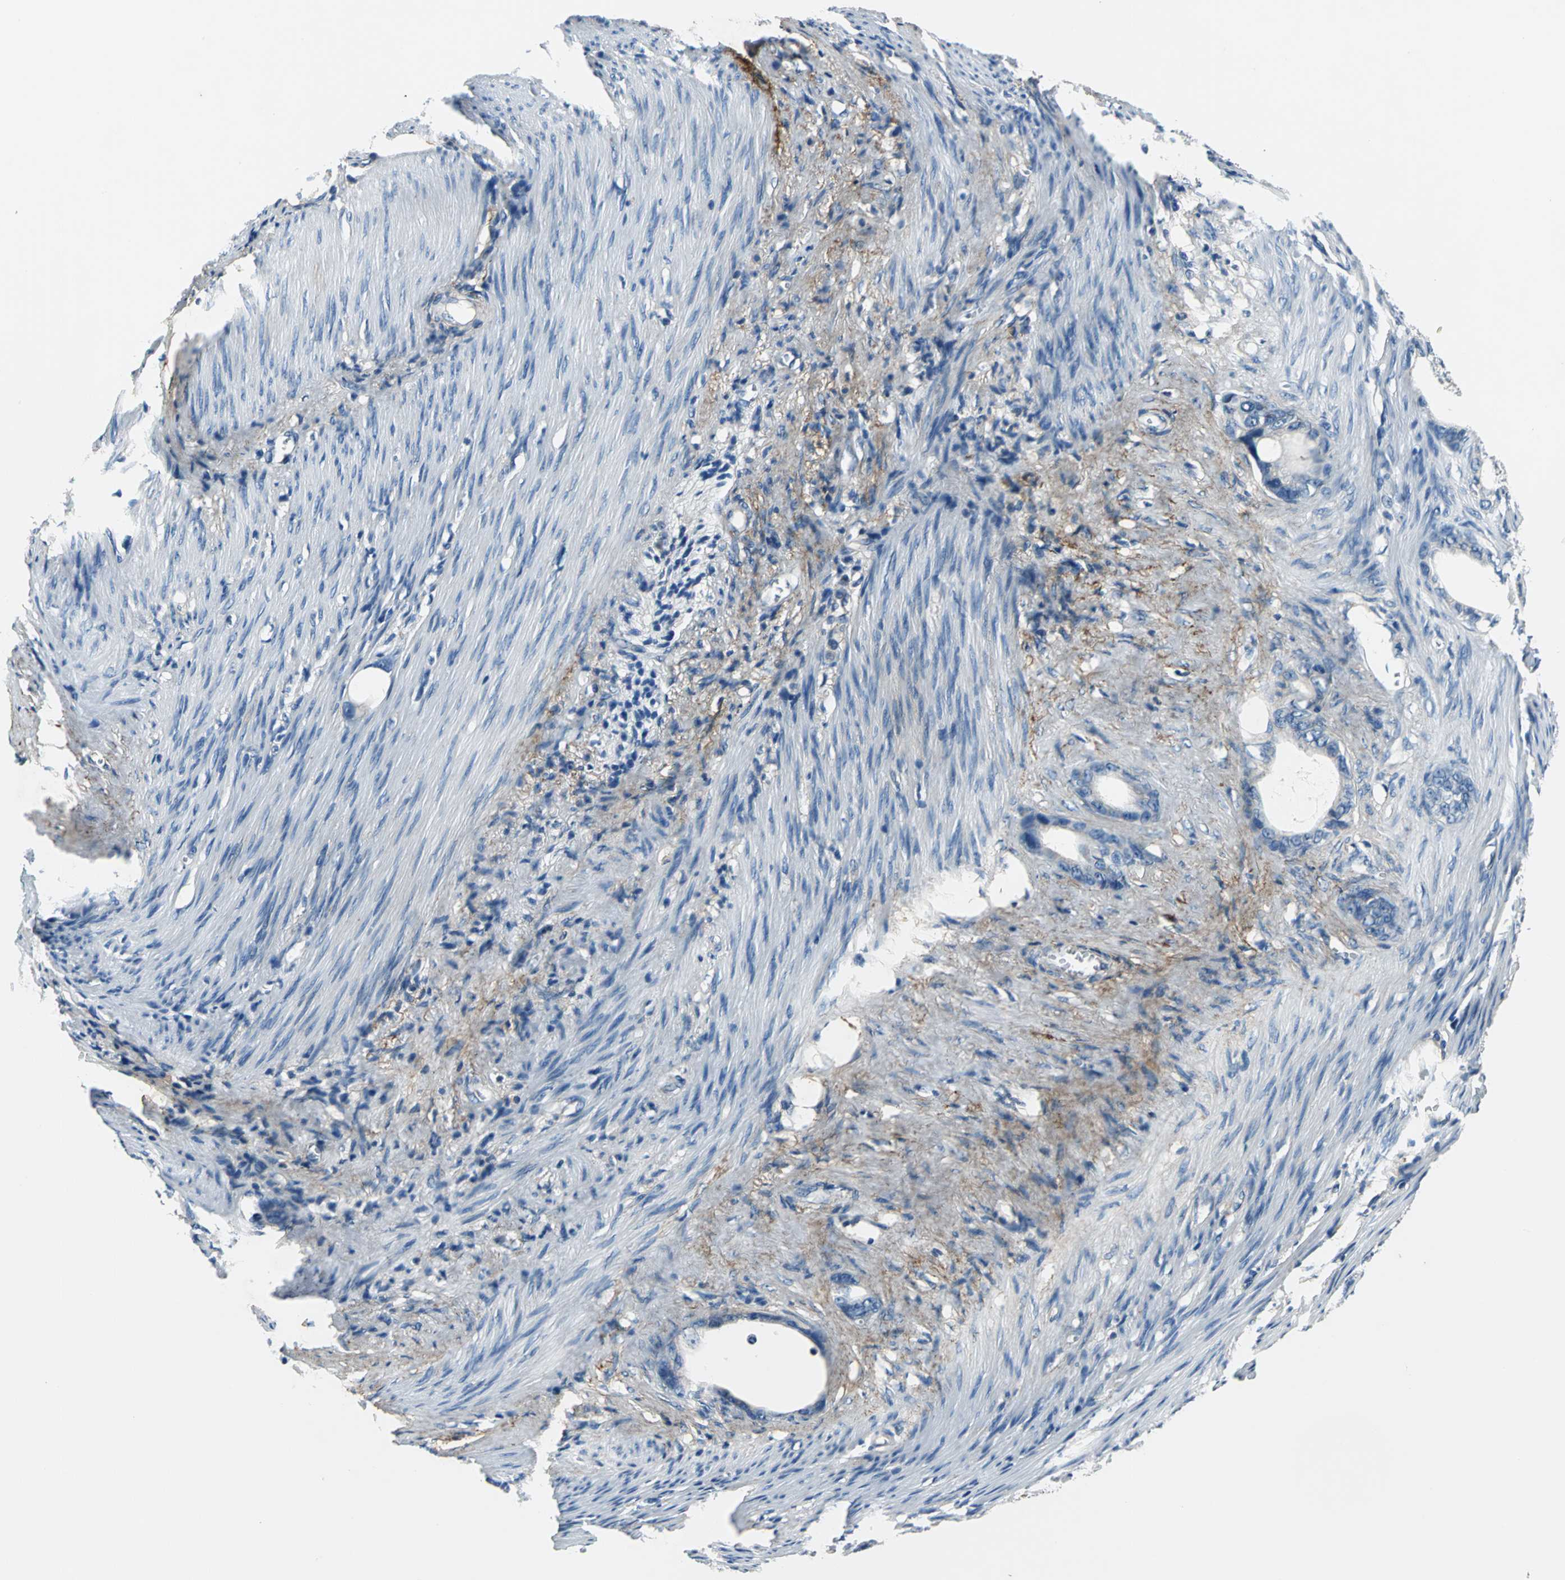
{"staining": {"intensity": "negative", "quantity": "none", "location": "none"}, "tissue": "stomach cancer", "cell_type": "Tumor cells", "image_type": "cancer", "snomed": [{"axis": "morphology", "description": "Adenocarcinoma, NOS"}, {"axis": "topography", "description": "Stomach"}], "caption": "This is an immunohistochemistry (IHC) image of stomach cancer. There is no staining in tumor cells.", "gene": "SLC16A7", "patient": {"sex": "female", "age": 75}}